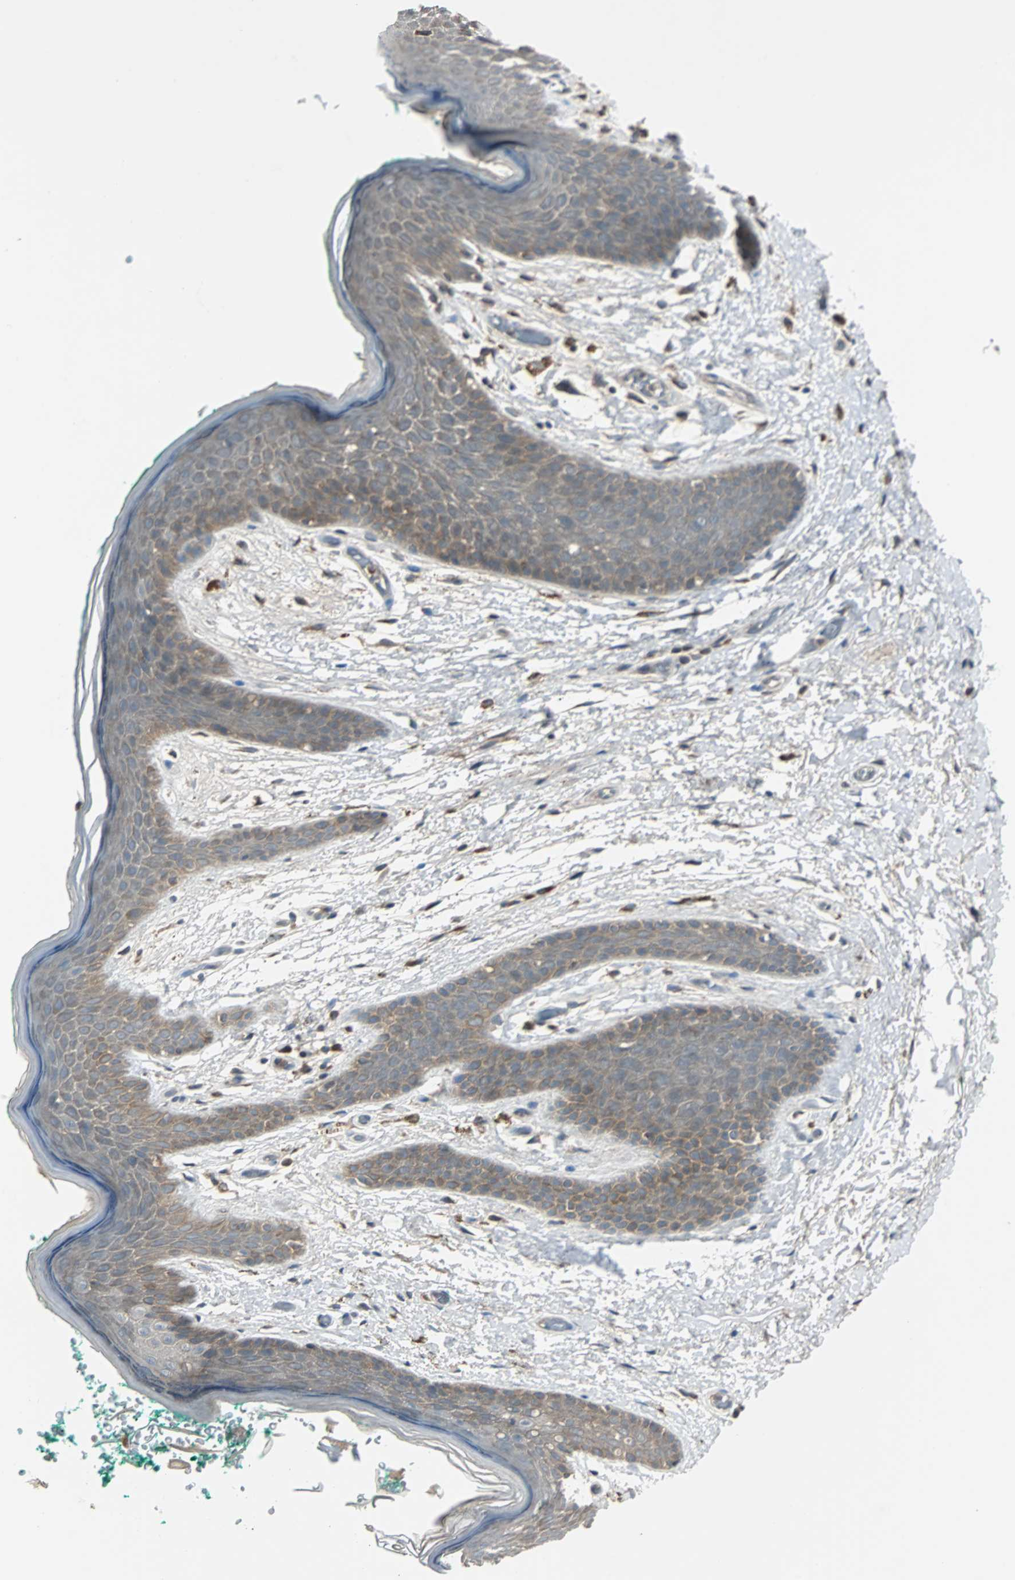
{"staining": {"intensity": "weak", "quantity": ">75%", "location": "cytoplasmic/membranous"}, "tissue": "skin", "cell_type": "Epidermal cells", "image_type": "normal", "snomed": [{"axis": "morphology", "description": "Normal tissue, NOS"}, {"axis": "topography", "description": "Anal"}], "caption": "A brown stain labels weak cytoplasmic/membranous staining of a protein in epidermal cells of benign skin.", "gene": "ARF1", "patient": {"sex": "male", "age": 74}}